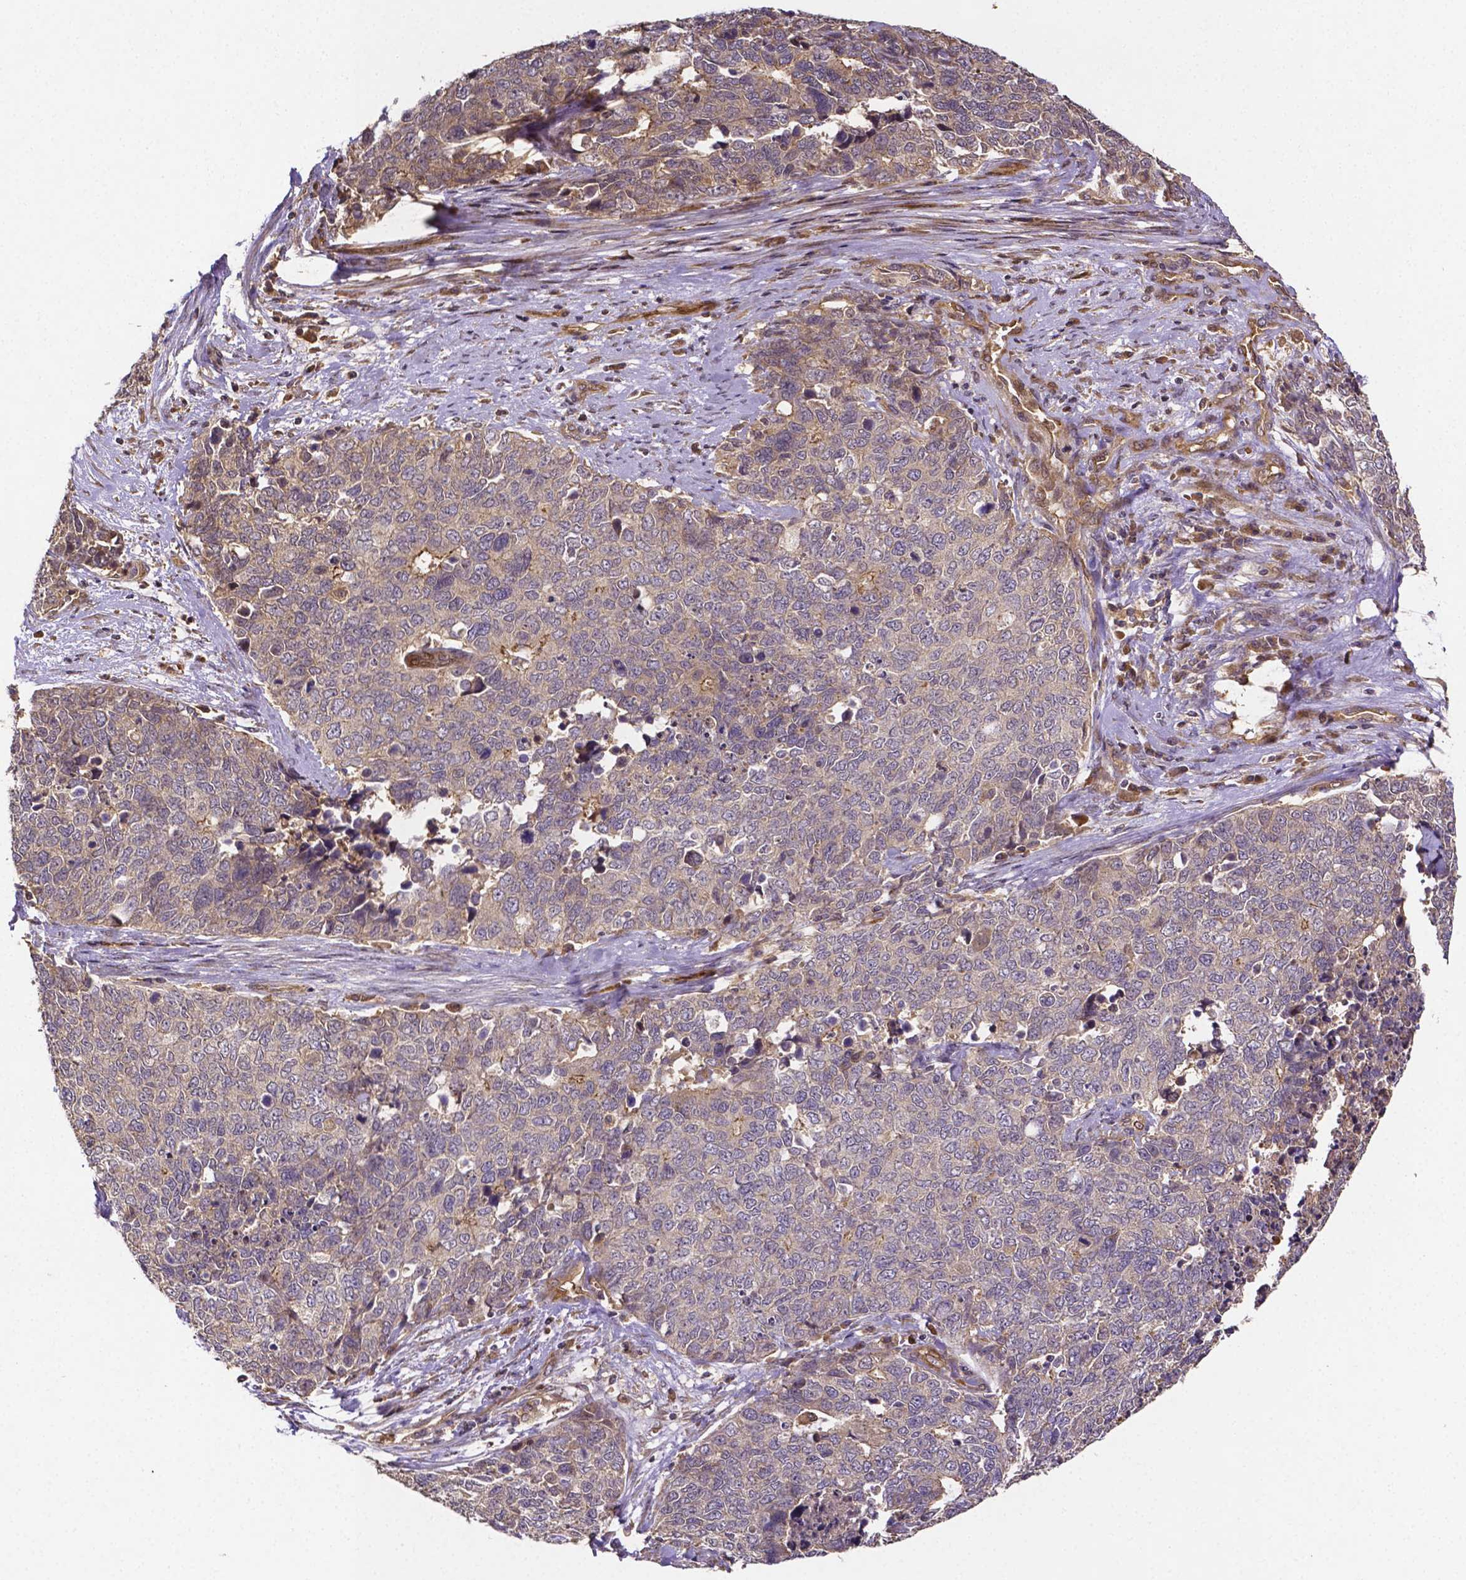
{"staining": {"intensity": "weak", "quantity": "<25%", "location": "cytoplasmic/membranous"}, "tissue": "cervical cancer", "cell_type": "Tumor cells", "image_type": "cancer", "snomed": [{"axis": "morphology", "description": "Adenocarcinoma, NOS"}, {"axis": "topography", "description": "Cervix"}], "caption": "Immunohistochemical staining of human adenocarcinoma (cervical) exhibits no significant staining in tumor cells. (DAB (3,3'-diaminobenzidine) immunohistochemistry (IHC) with hematoxylin counter stain).", "gene": "RNF123", "patient": {"sex": "female", "age": 63}}